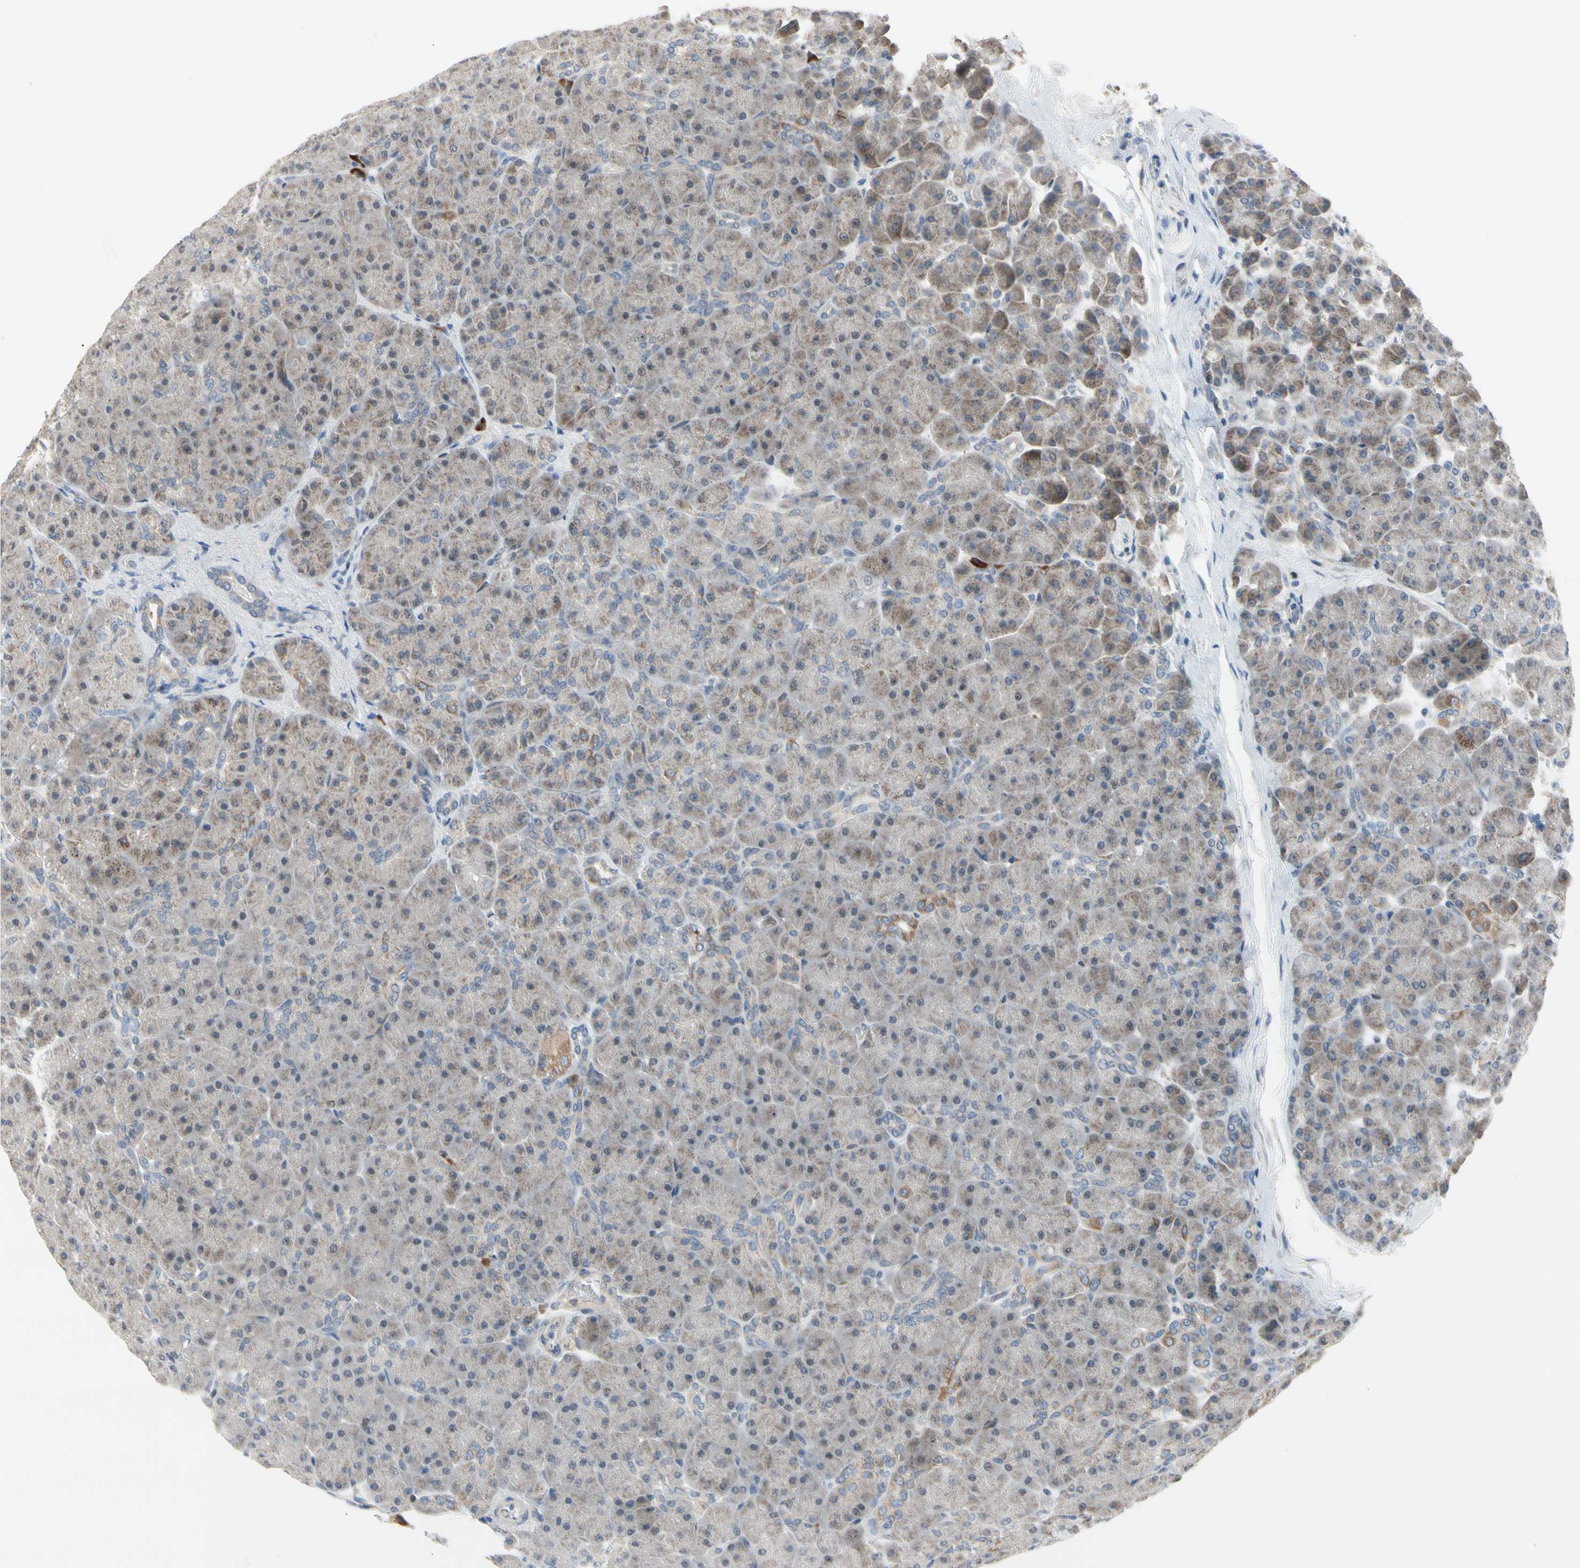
{"staining": {"intensity": "moderate", "quantity": "25%-75%", "location": "cytoplasmic/membranous"}, "tissue": "pancreas", "cell_type": "Exocrine glandular cells", "image_type": "normal", "snomed": [{"axis": "morphology", "description": "Normal tissue, NOS"}, {"axis": "topography", "description": "Pancreas"}], "caption": "Protein staining demonstrates moderate cytoplasmic/membranous staining in approximately 25%-75% of exocrine glandular cells in benign pancreas. (Brightfield microscopy of DAB IHC at high magnification).", "gene": "MARK1", "patient": {"sex": "male", "age": 66}}